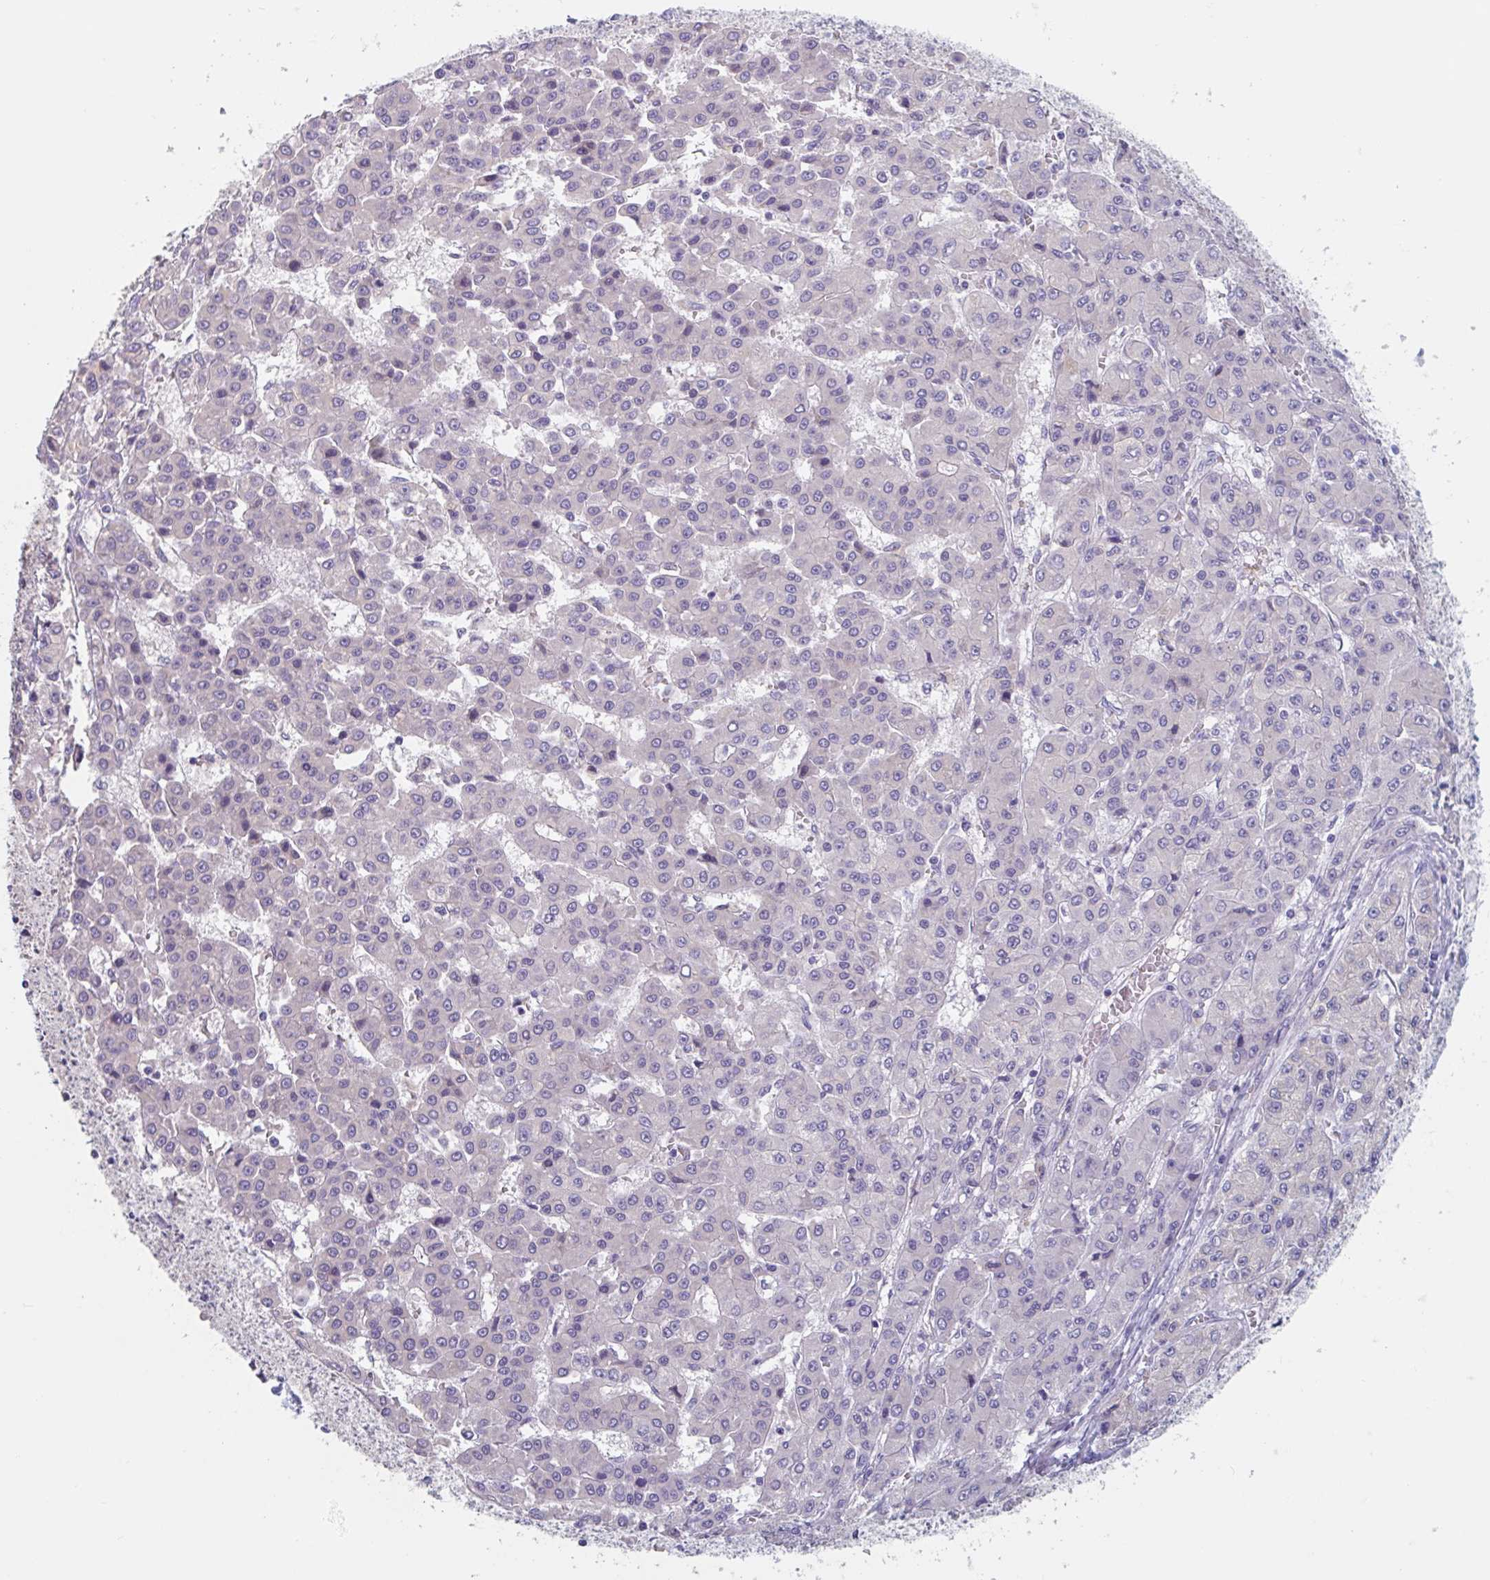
{"staining": {"intensity": "negative", "quantity": "none", "location": "none"}, "tissue": "liver cancer", "cell_type": "Tumor cells", "image_type": "cancer", "snomed": [{"axis": "morphology", "description": "Carcinoma, Hepatocellular, NOS"}, {"axis": "topography", "description": "Liver"}], "caption": "Image shows no protein staining in tumor cells of liver cancer tissue.", "gene": "ABHD16A", "patient": {"sex": "male", "age": 70}}